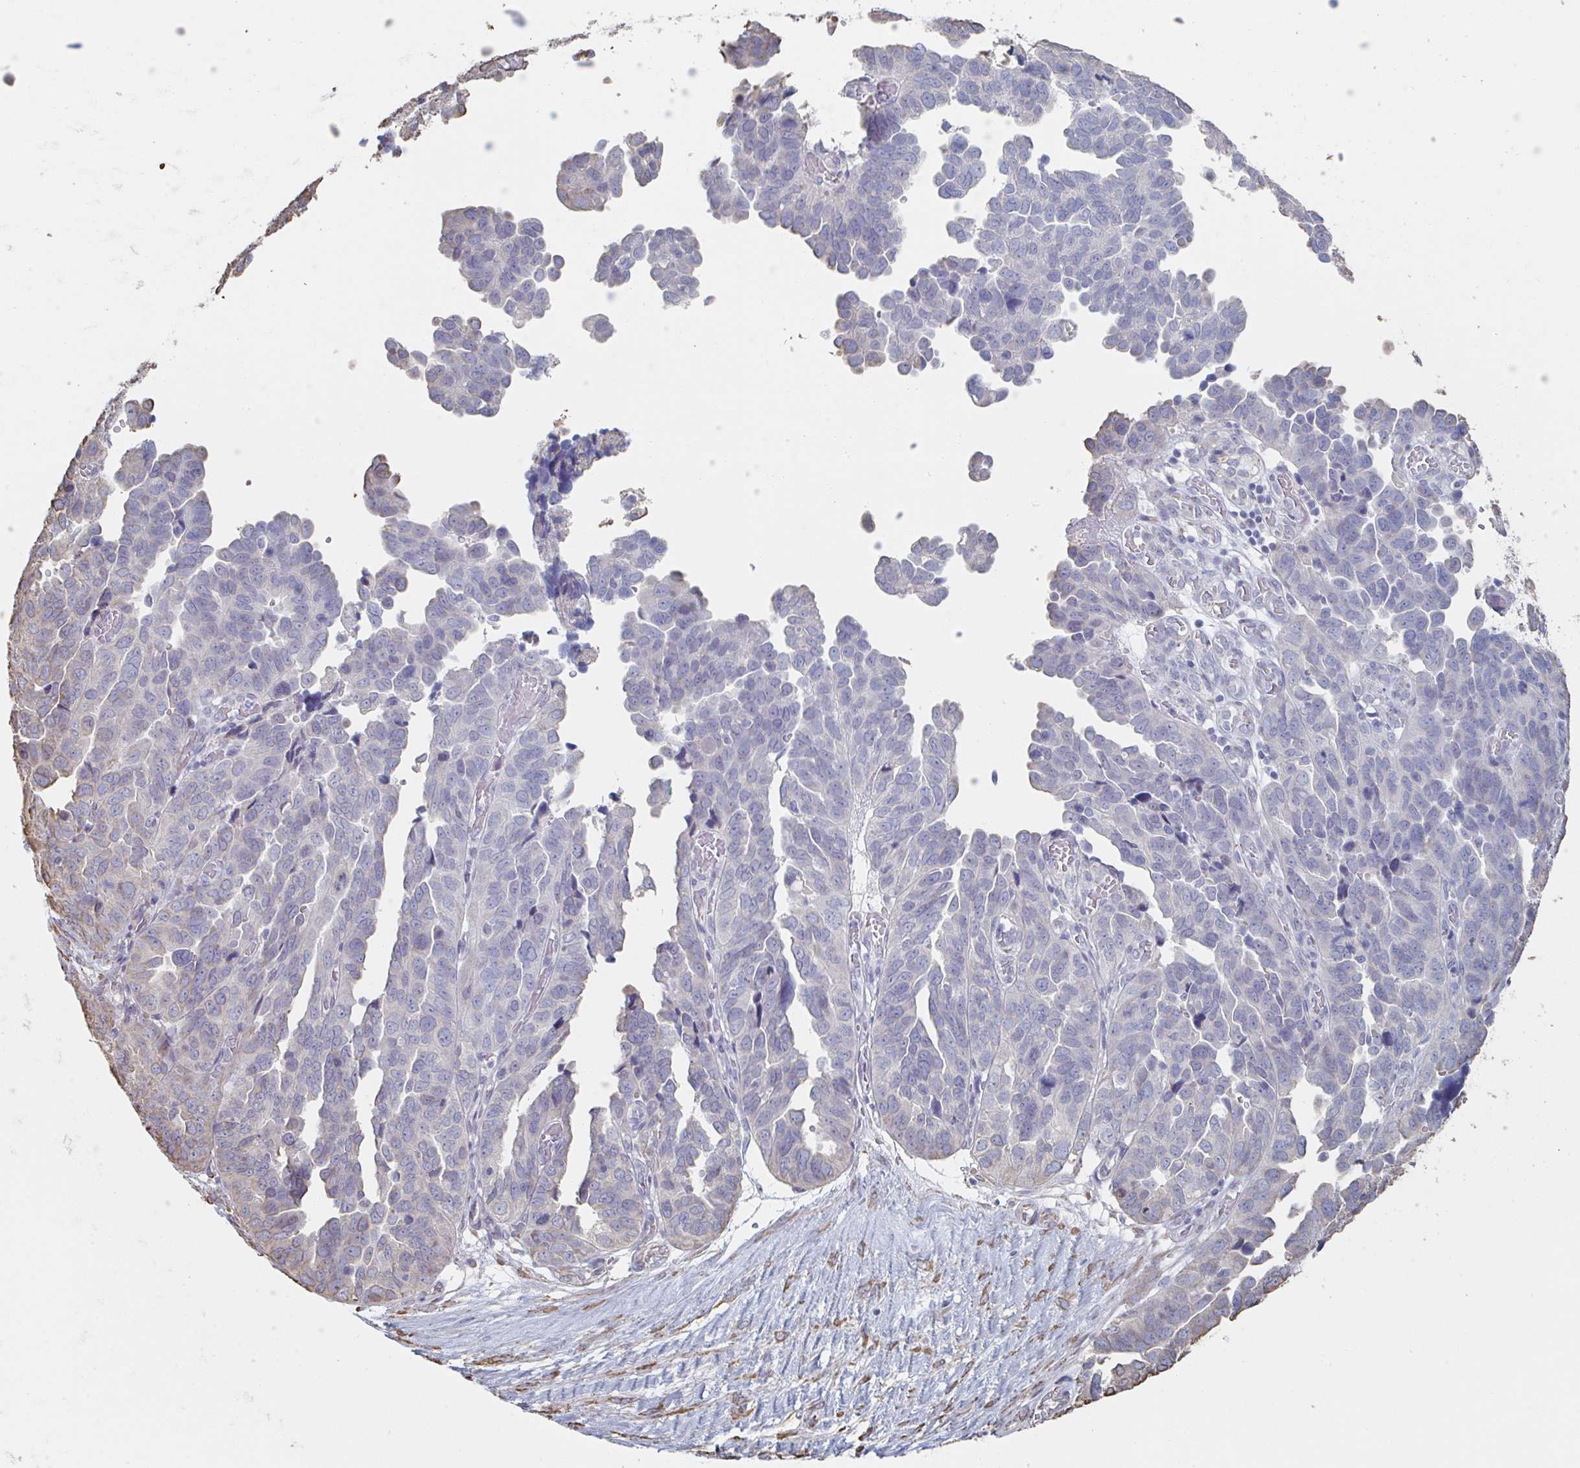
{"staining": {"intensity": "moderate", "quantity": "<25%", "location": "cytoplasmic/membranous"}, "tissue": "ovarian cancer", "cell_type": "Tumor cells", "image_type": "cancer", "snomed": [{"axis": "morphology", "description": "Cystadenocarcinoma, serous, NOS"}, {"axis": "topography", "description": "Ovary"}], "caption": "Human ovarian cancer stained with a brown dye shows moderate cytoplasmic/membranous positive positivity in approximately <25% of tumor cells.", "gene": "RAB5IF", "patient": {"sex": "female", "age": 64}}